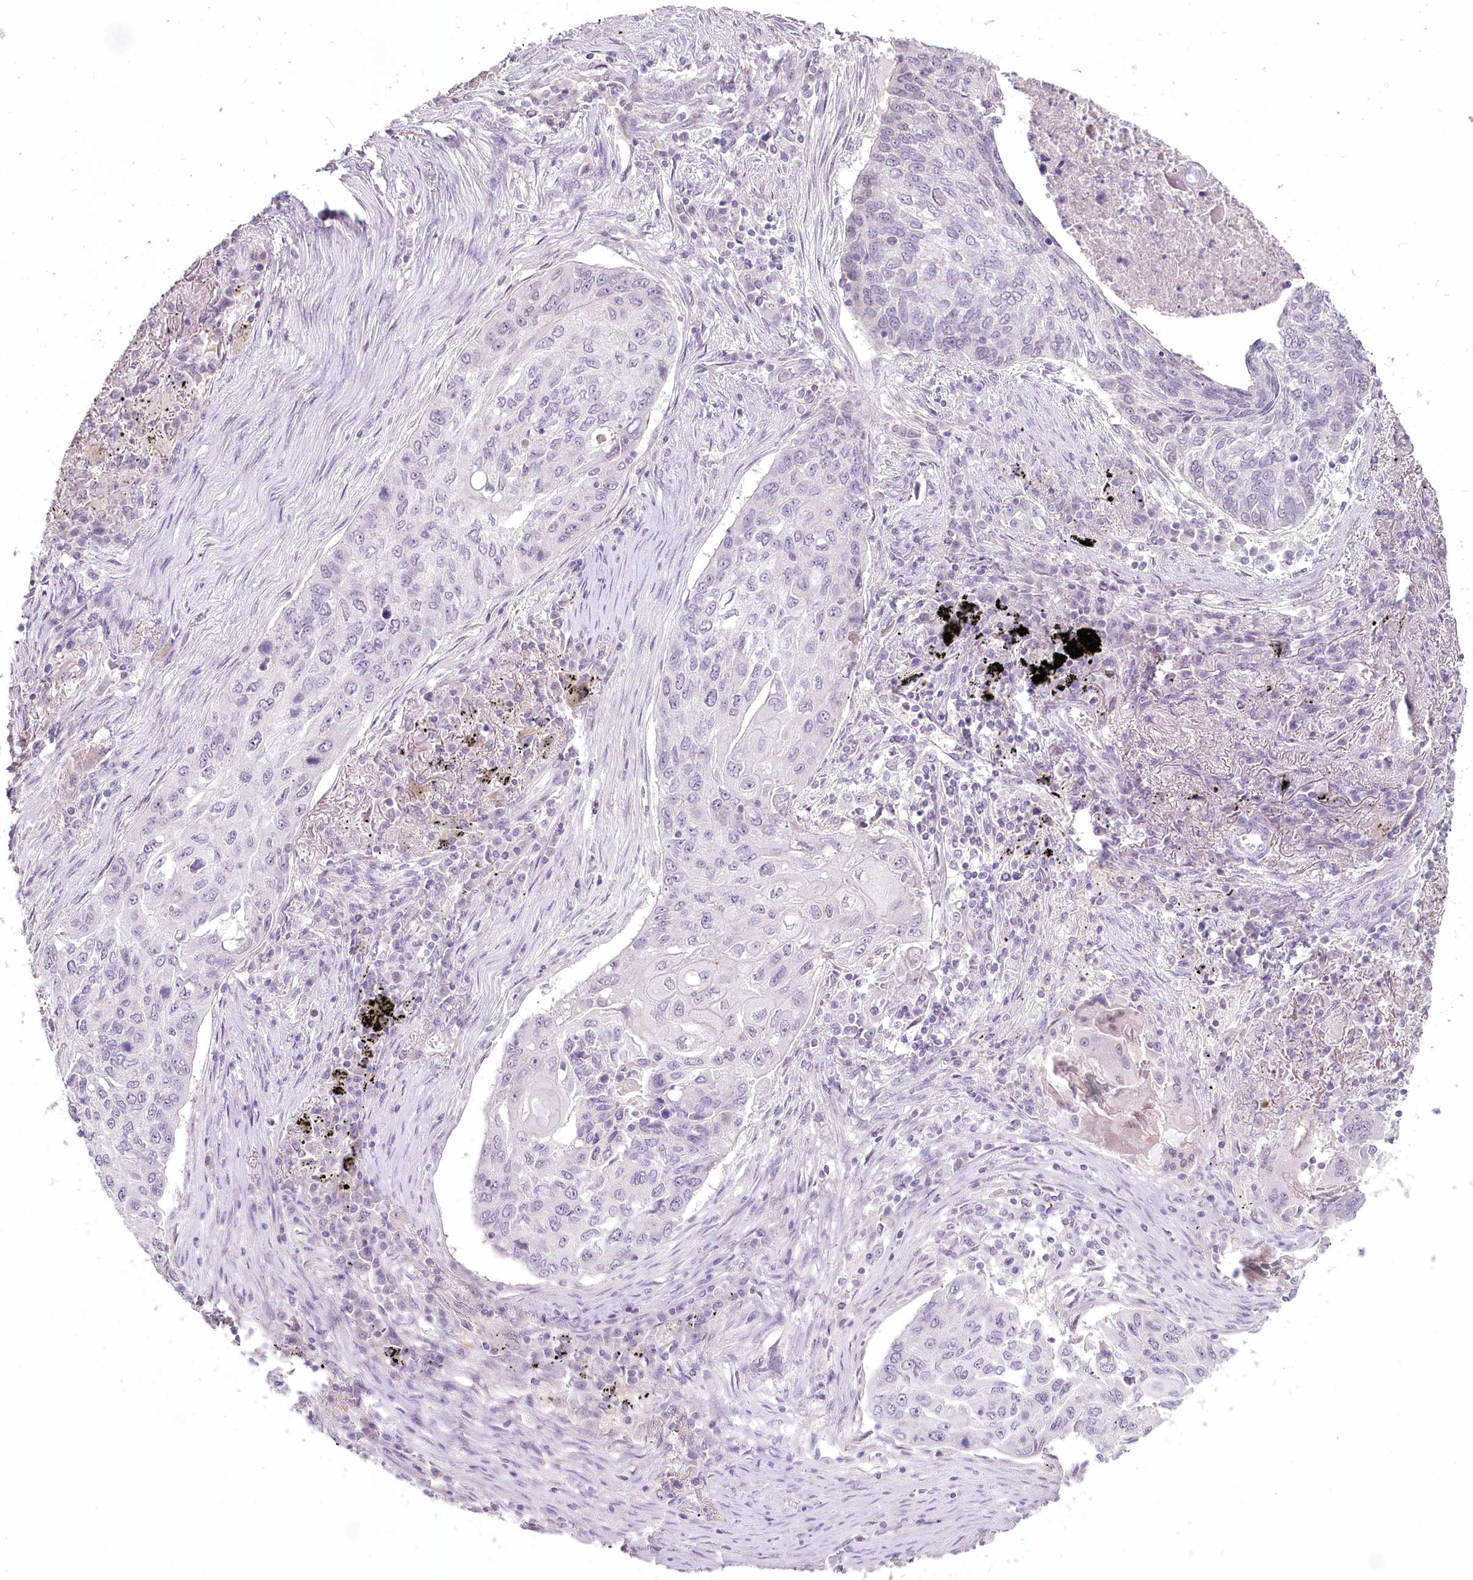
{"staining": {"intensity": "negative", "quantity": "none", "location": "none"}, "tissue": "lung cancer", "cell_type": "Tumor cells", "image_type": "cancer", "snomed": [{"axis": "morphology", "description": "Squamous cell carcinoma, NOS"}, {"axis": "topography", "description": "Lung"}], "caption": "There is no significant expression in tumor cells of lung squamous cell carcinoma.", "gene": "USP11", "patient": {"sex": "female", "age": 63}}